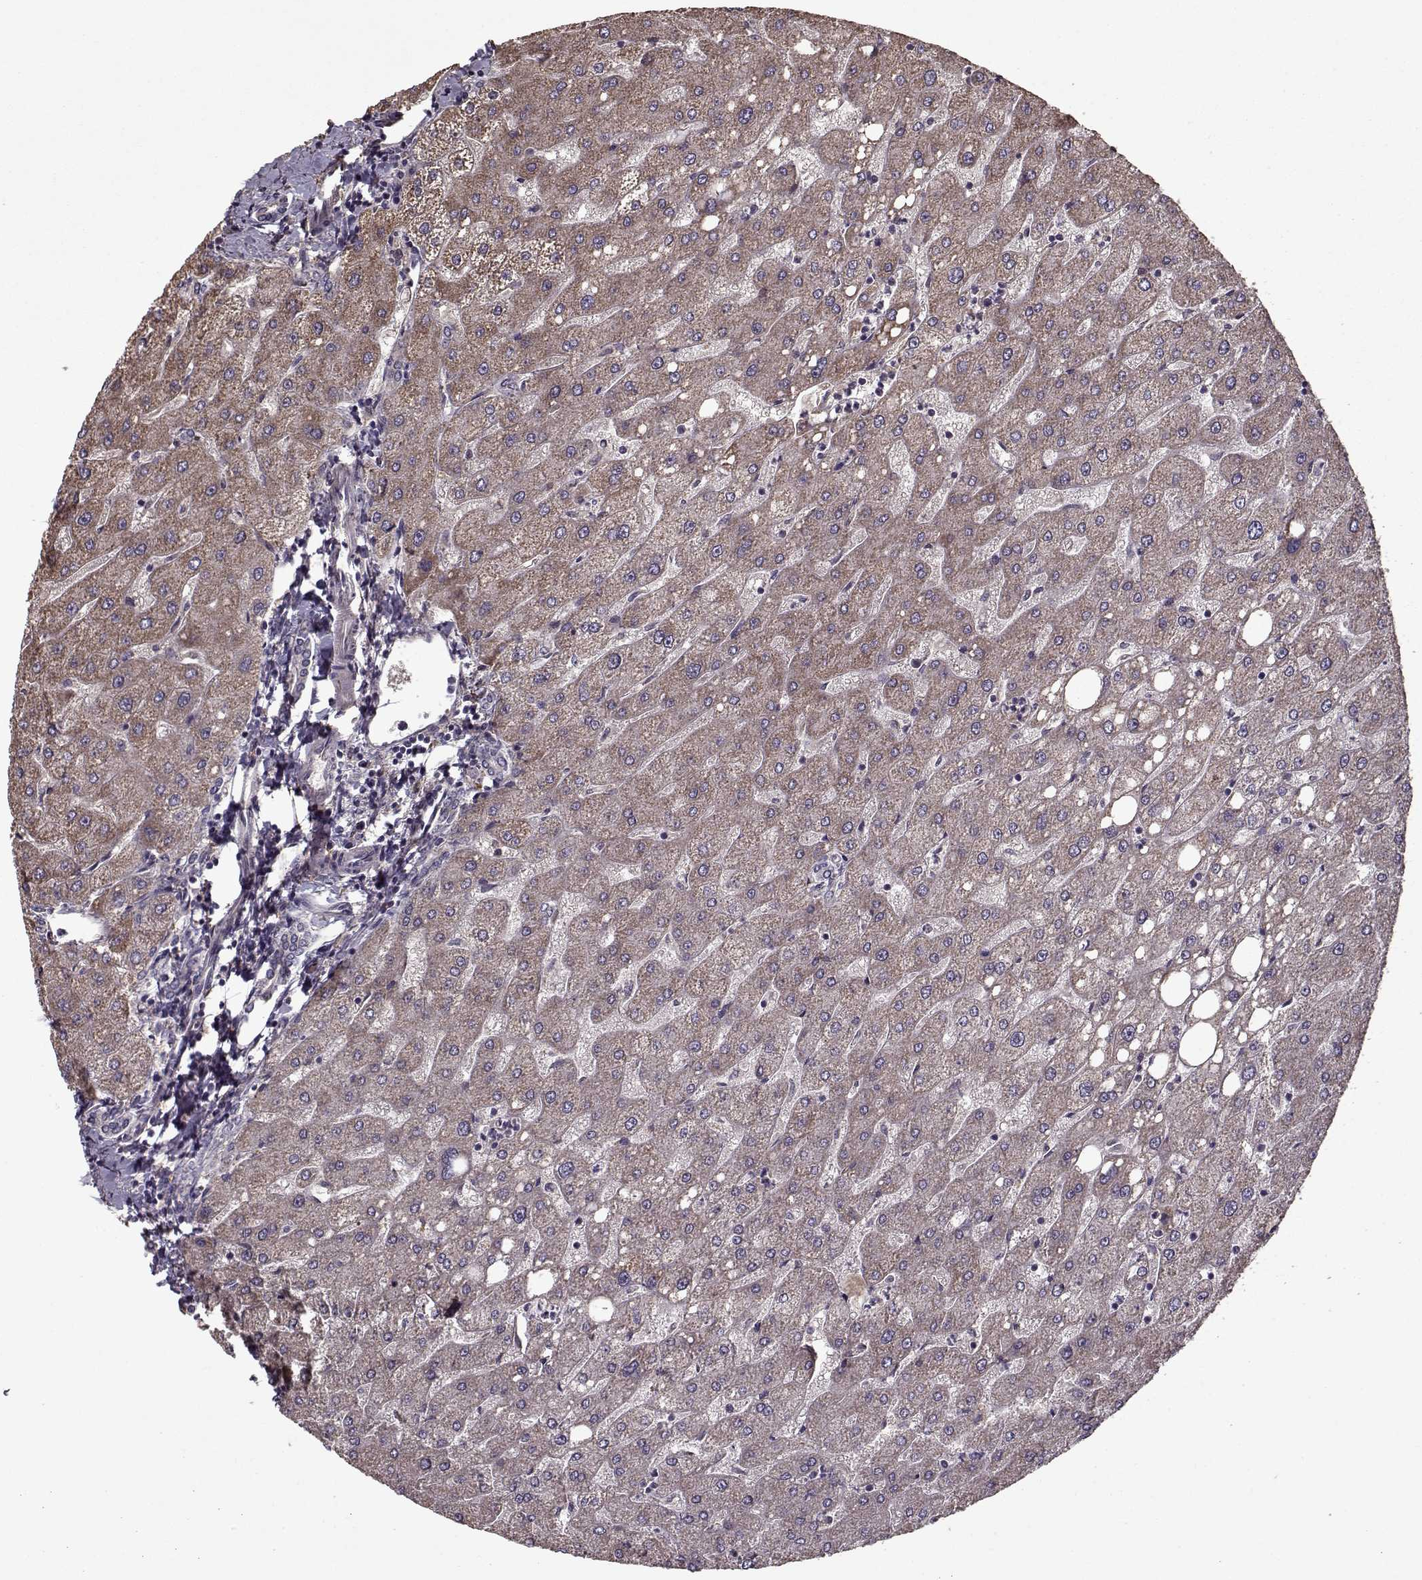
{"staining": {"intensity": "negative", "quantity": "none", "location": "none"}, "tissue": "liver", "cell_type": "Cholangiocytes", "image_type": "normal", "snomed": [{"axis": "morphology", "description": "Normal tissue, NOS"}, {"axis": "topography", "description": "Liver"}], "caption": "Immunohistochemical staining of unremarkable human liver shows no significant positivity in cholangiocytes. (Brightfield microscopy of DAB (3,3'-diaminobenzidine) immunohistochemistry (IHC) at high magnification).", "gene": "IMMP1L", "patient": {"sex": "male", "age": 67}}